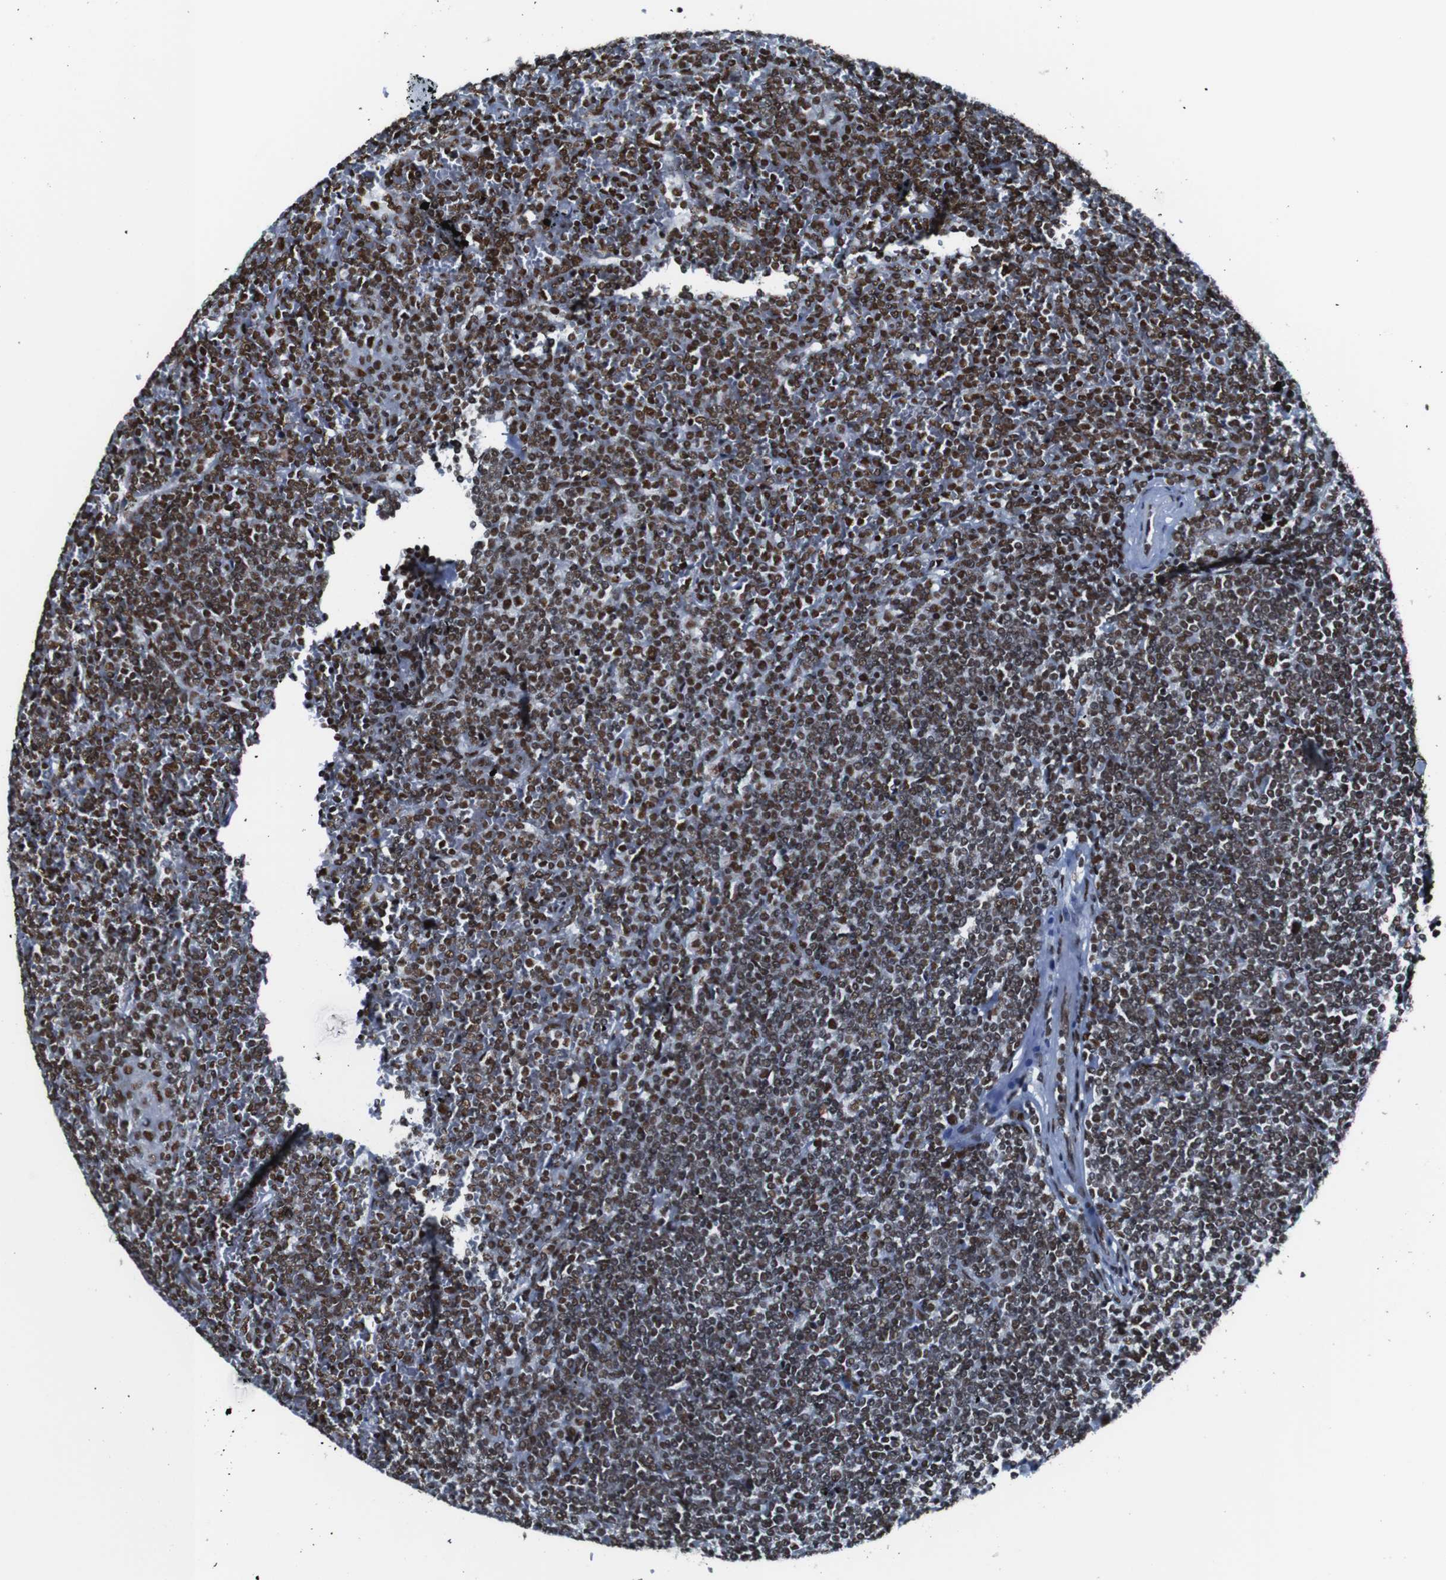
{"staining": {"intensity": "strong", "quantity": ">75%", "location": "nuclear"}, "tissue": "lymphoma", "cell_type": "Tumor cells", "image_type": "cancer", "snomed": [{"axis": "morphology", "description": "Malignant lymphoma, non-Hodgkin's type, Low grade"}, {"axis": "topography", "description": "Spleen"}], "caption": "Lymphoma stained with immunohistochemistry (IHC) reveals strong nuclear staining in approximately >75% of tumor cells.", "gene": "ROMO1", "patient": {"sex": "female", "age": 19}}